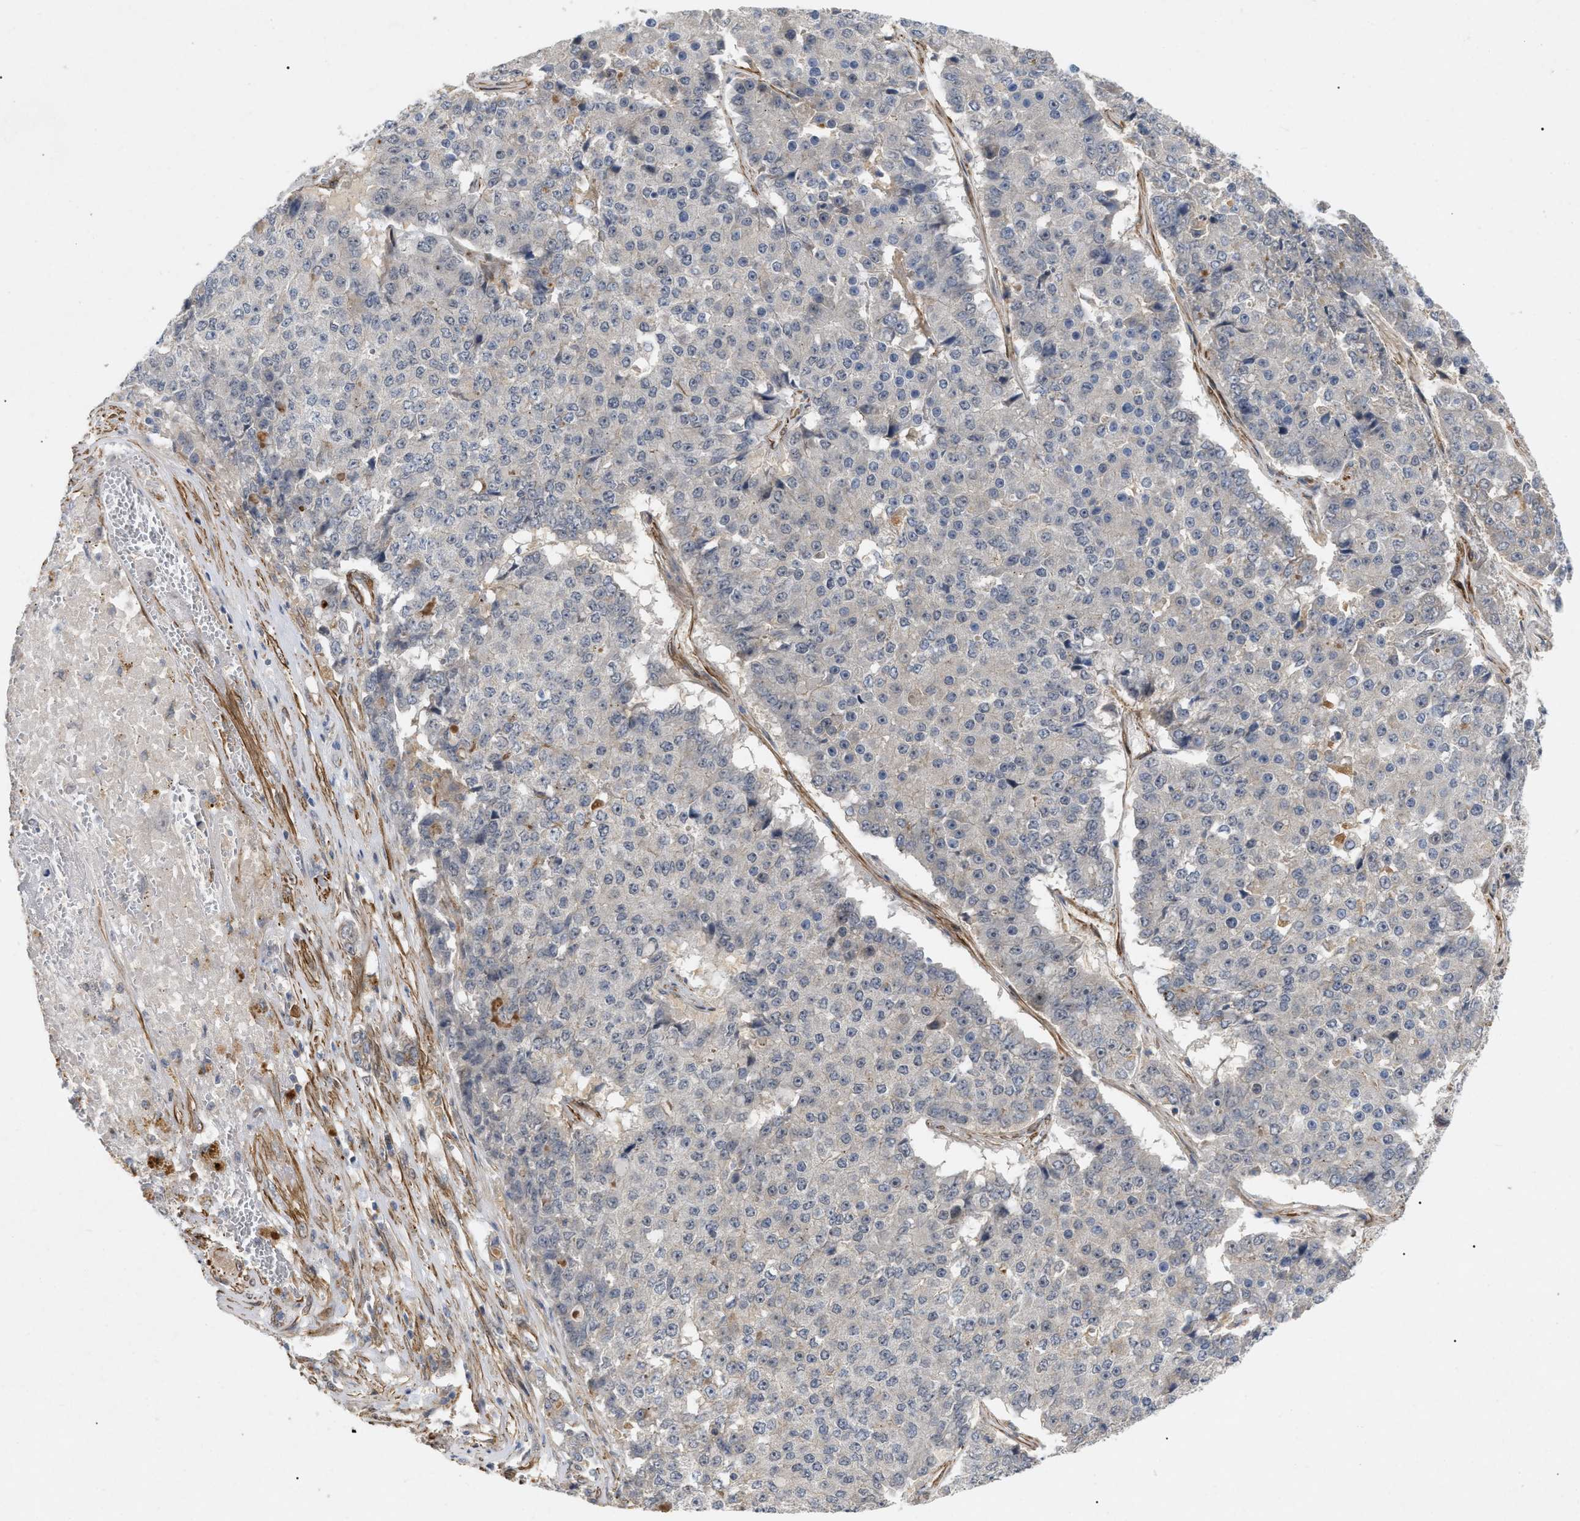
{"staining": {"intensity": "negative", "quantity": "none", "location": "none"}, "tissue": "pancreatic cancer", "cell_type": "Tumor cells", "image_type": "cancer", "snomed": [{"axis": "morphology", "description": "Adenocarcinoma, NOS"}, {"axis": "topography", "description": "Pancreas"}], "caption": "DAB (3,3'-diaminobenzidine) immunohistochemical staining of adenocarcinoma (pancreatic) shows no significant expression in tumor cells.", "gene": "ST6GALNAC6", "patient": {"sex": "male", "age": 50}}